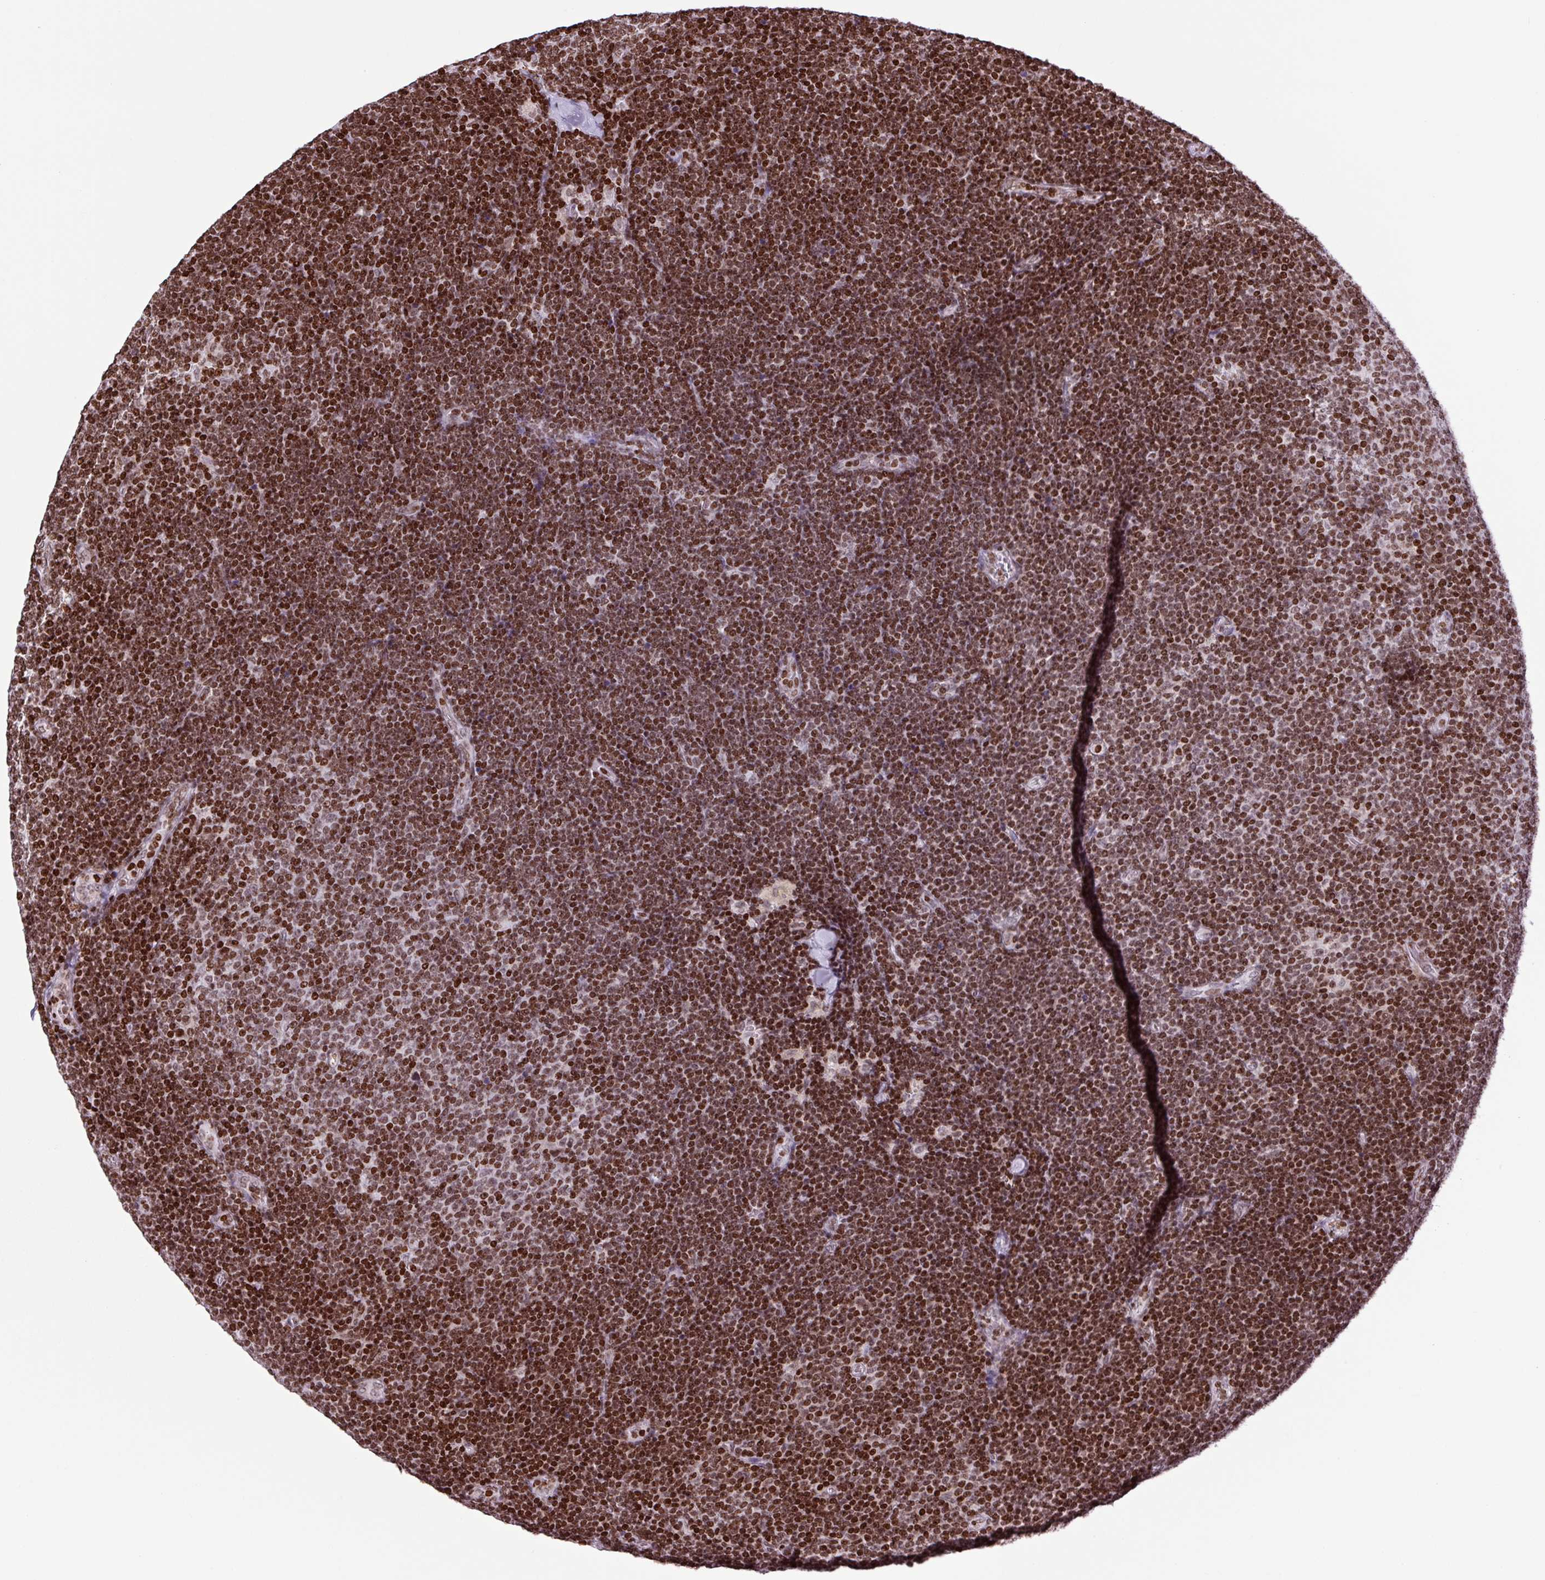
{"staining": {"intensity": "strong", "quantity": ">75%", "location": "nuclear"}, "tissue": "lymphoma", "cell_type": "Tumor cells", "image_type": "cancer", "snomed": [{"axis": "morphology", "description": "Malignant lymphoma, non-Hodgkin's type, Low grade"}, {"axis": "topography", "description": "Lymph node"}], "caption": "This micrograph demonstrates IHC staining of lymphoma, with high strong nuclear staining in approximately >75% of tumor cells.", "gene": "H1-3", "patient": {"sex": "male", "age": 48}}